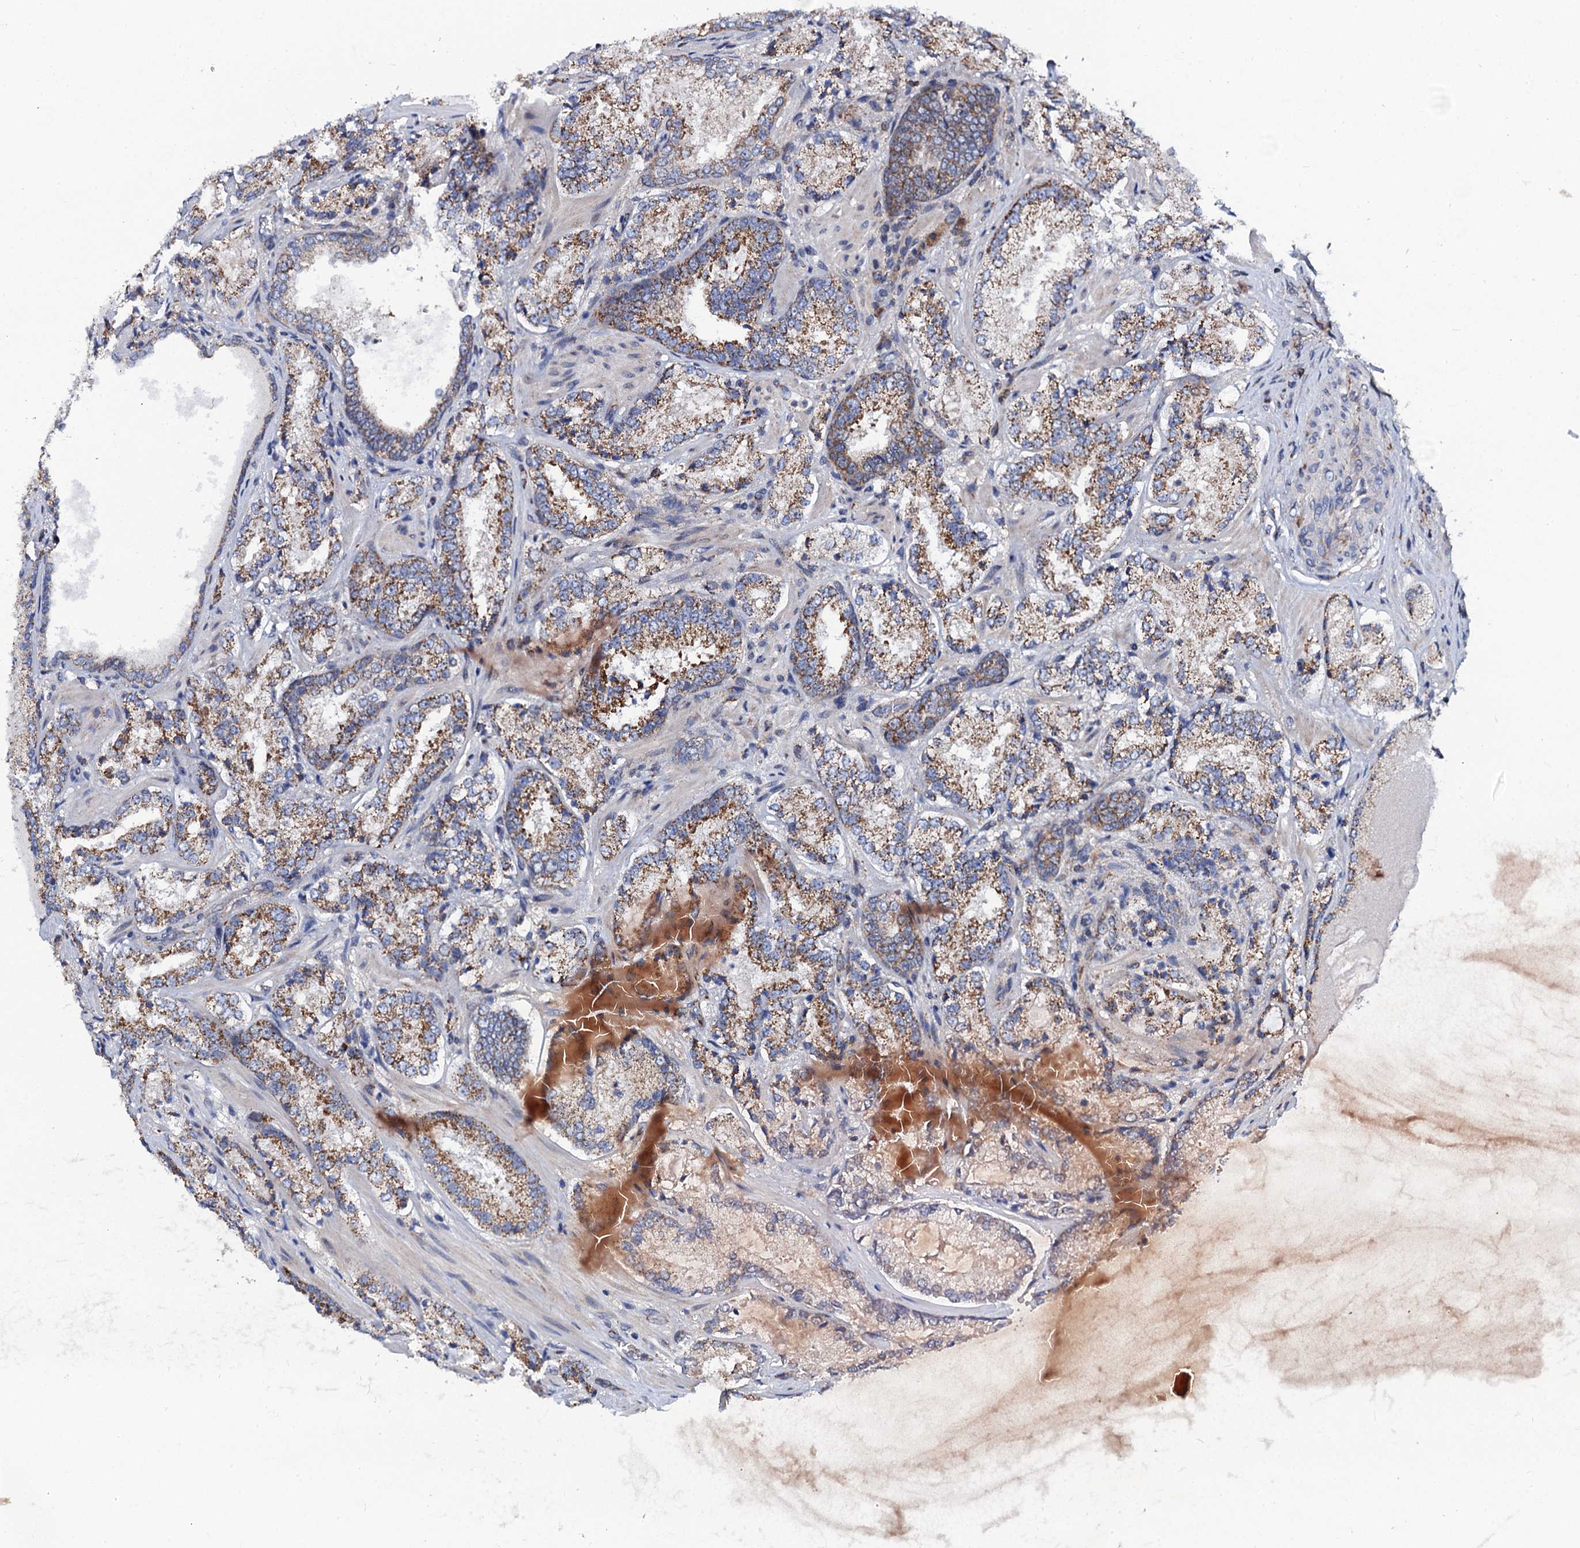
{"staining": {"intensity": "moderate", "quantity": "25%-75%", "location": "cytoplasmic/membranous"}, "tissue": "prostate cancer", "cell_type": "Tumor cells", "image_type": "cancer", "snomed": [{"axis": "morphology", "description": "Adenocarcinoma, Low grade"}, {"axis": "topography", "description": "Prostate"}], "caption": "Protein expression analysis of prostate cancer demonstrates moderate cytoplasmic/membranous expression in approximately 25%-75% of tumor cells.", "gene": "PTCD3", "patient": {"sex": "male", "age": 74}}